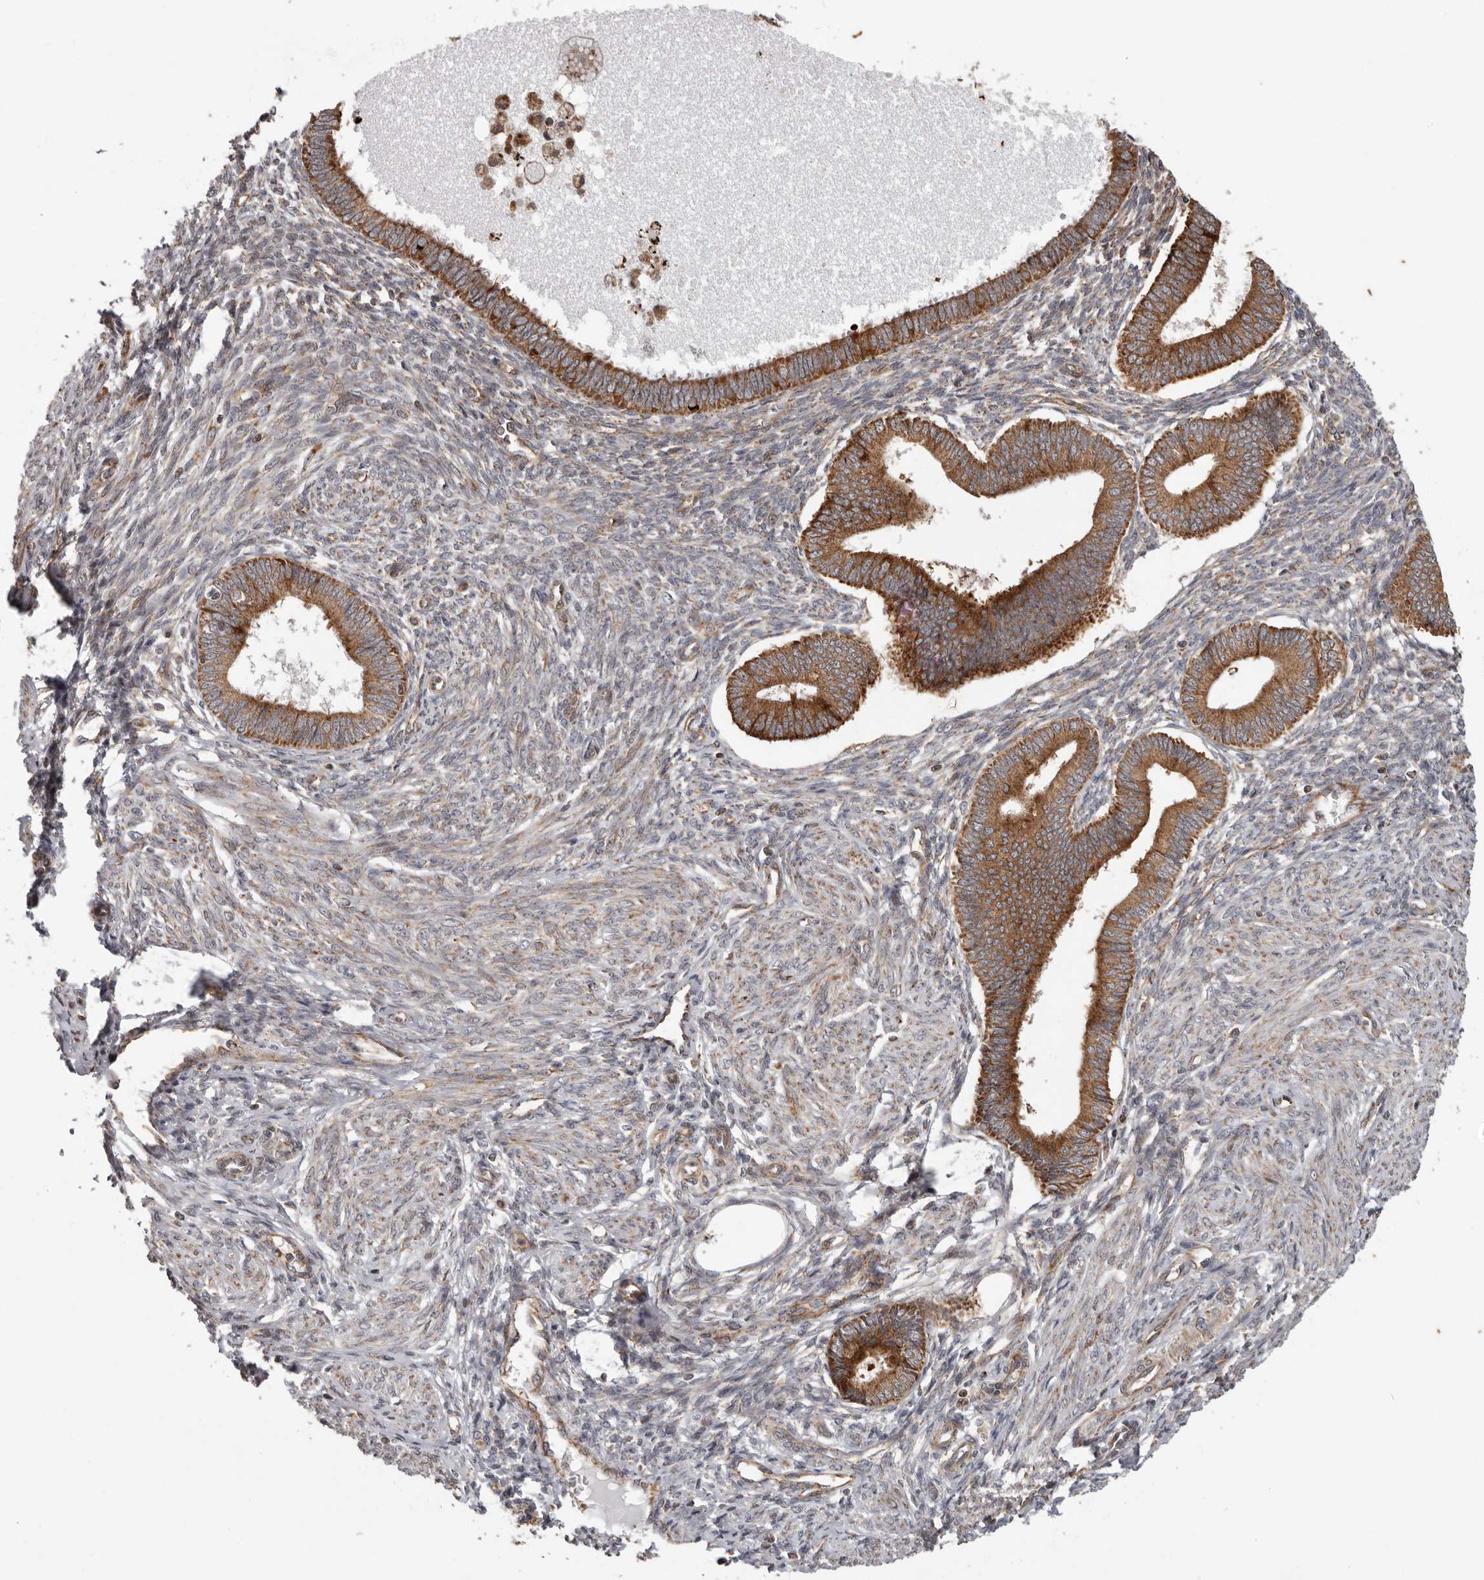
{"staining": {"intensity": "moderate", "quantity": "25%-75%", "location": "cytoplasmic/membranous"}, "tissue": "endometrium", "cell_type": "Cells in endometrial stroma", "image_type": "normal", "snomed": [{"axis": "morphology", "description": "Normal tissue, NOS"}, {"axis": "topography", "description": "Endometrium"}], "caption": "Immunohistochemical staining of unremarkable endometrium shows medium levels of moderate cytoplasmic/membranous positivity in approximately 25%-75% of cells in endometrial stroma.", "gene": "MRPS10", "patient": {"sex": "female", "age": 46}}